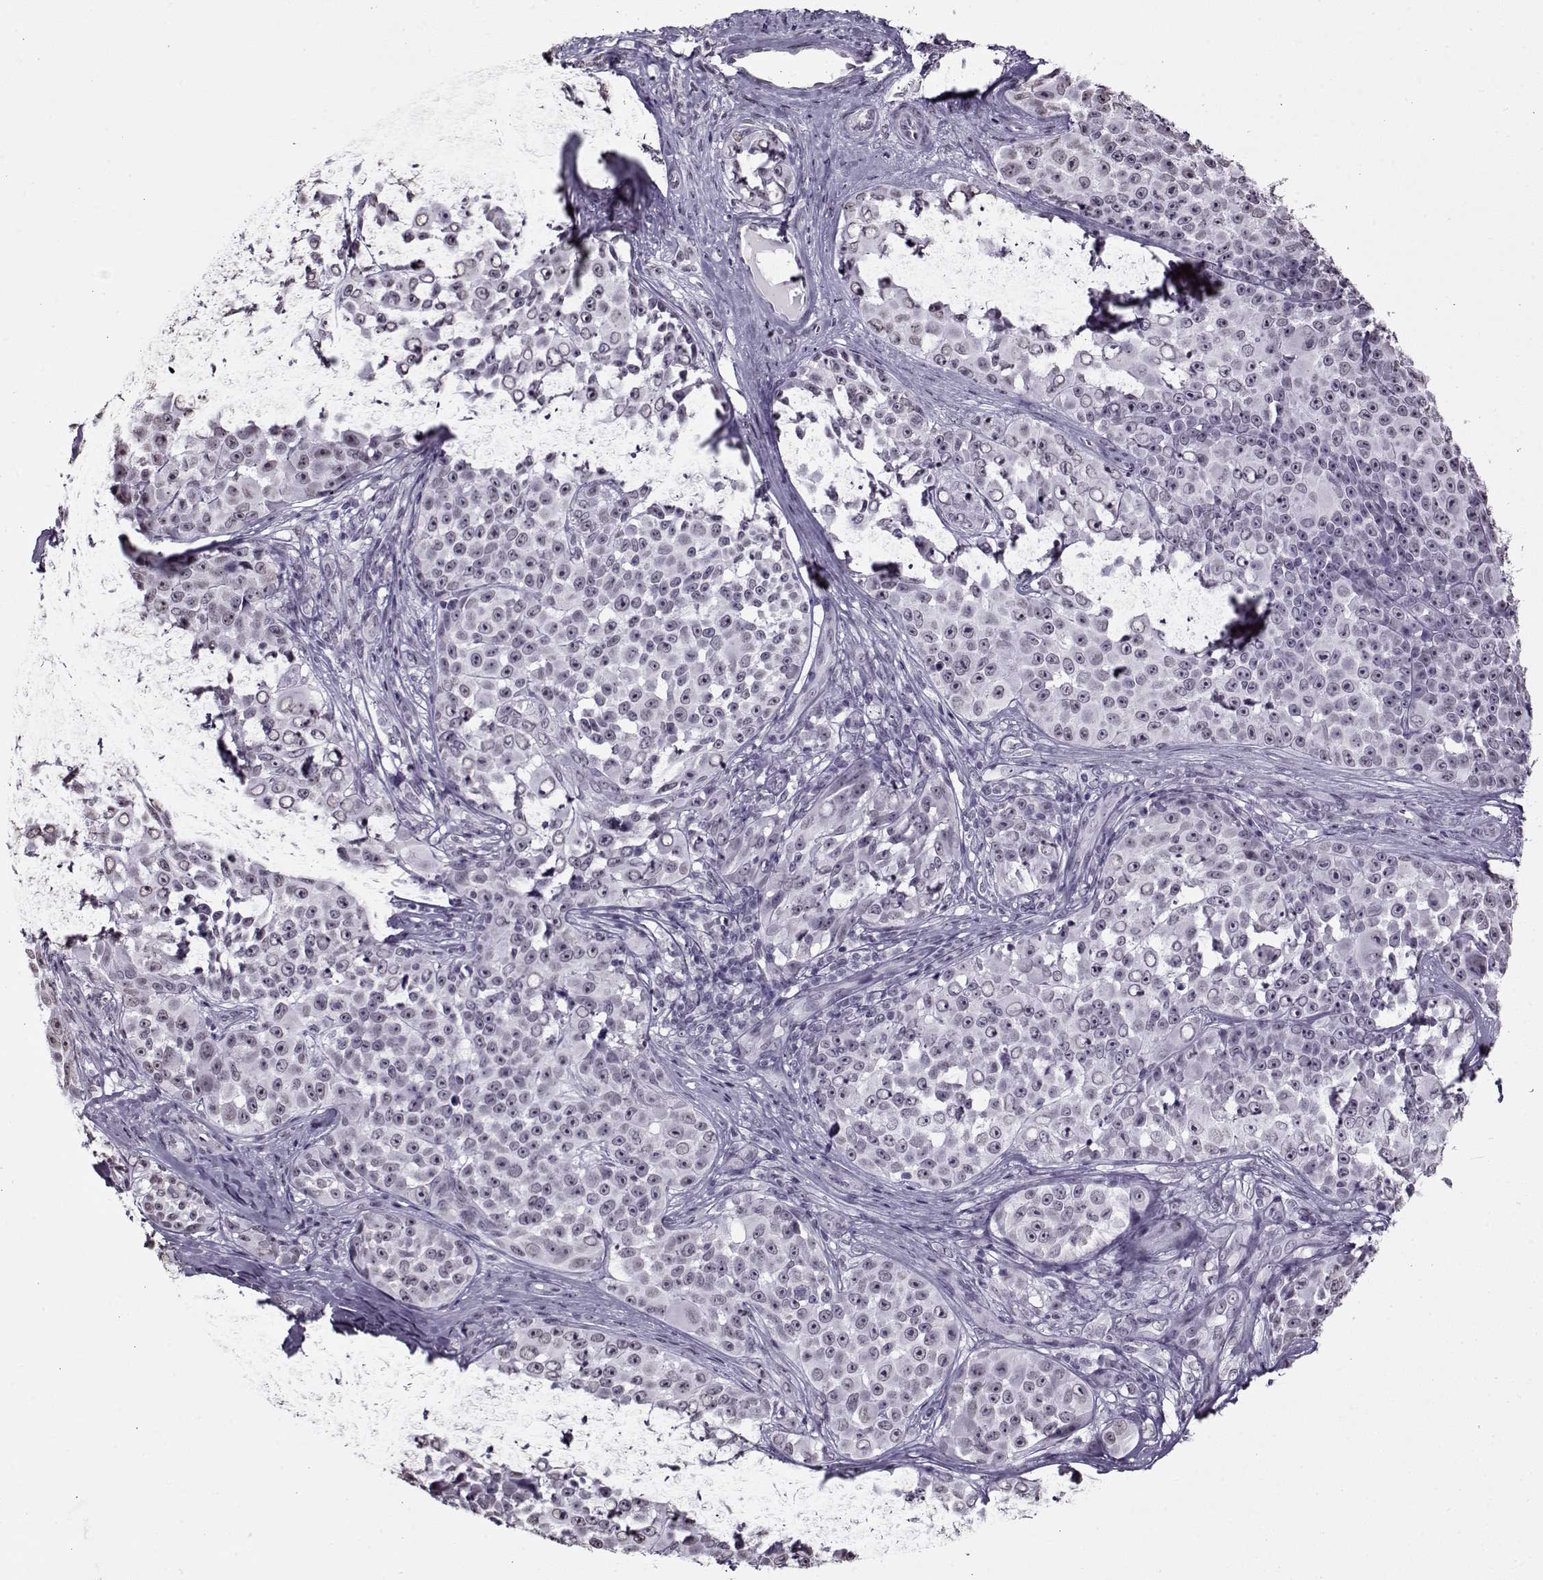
{"staining": {"intensity": "negative", "quantity": "none", "location": "none"}, "tissue": "melanoma", "cell_type": "Tumor cells", "image_type": "cancer", "snomed": [{"axis": "morphology", "description": "Malignant melanoma, NOS"}, {"axis": "topography", "description": "Skin"}], "caption": "DAB immunohistochemical staining of human malignant melanoma displays no significant staining in tumor cells.", "gene": "PRMT8", "patient": {"sex": "female", "age": 88}}